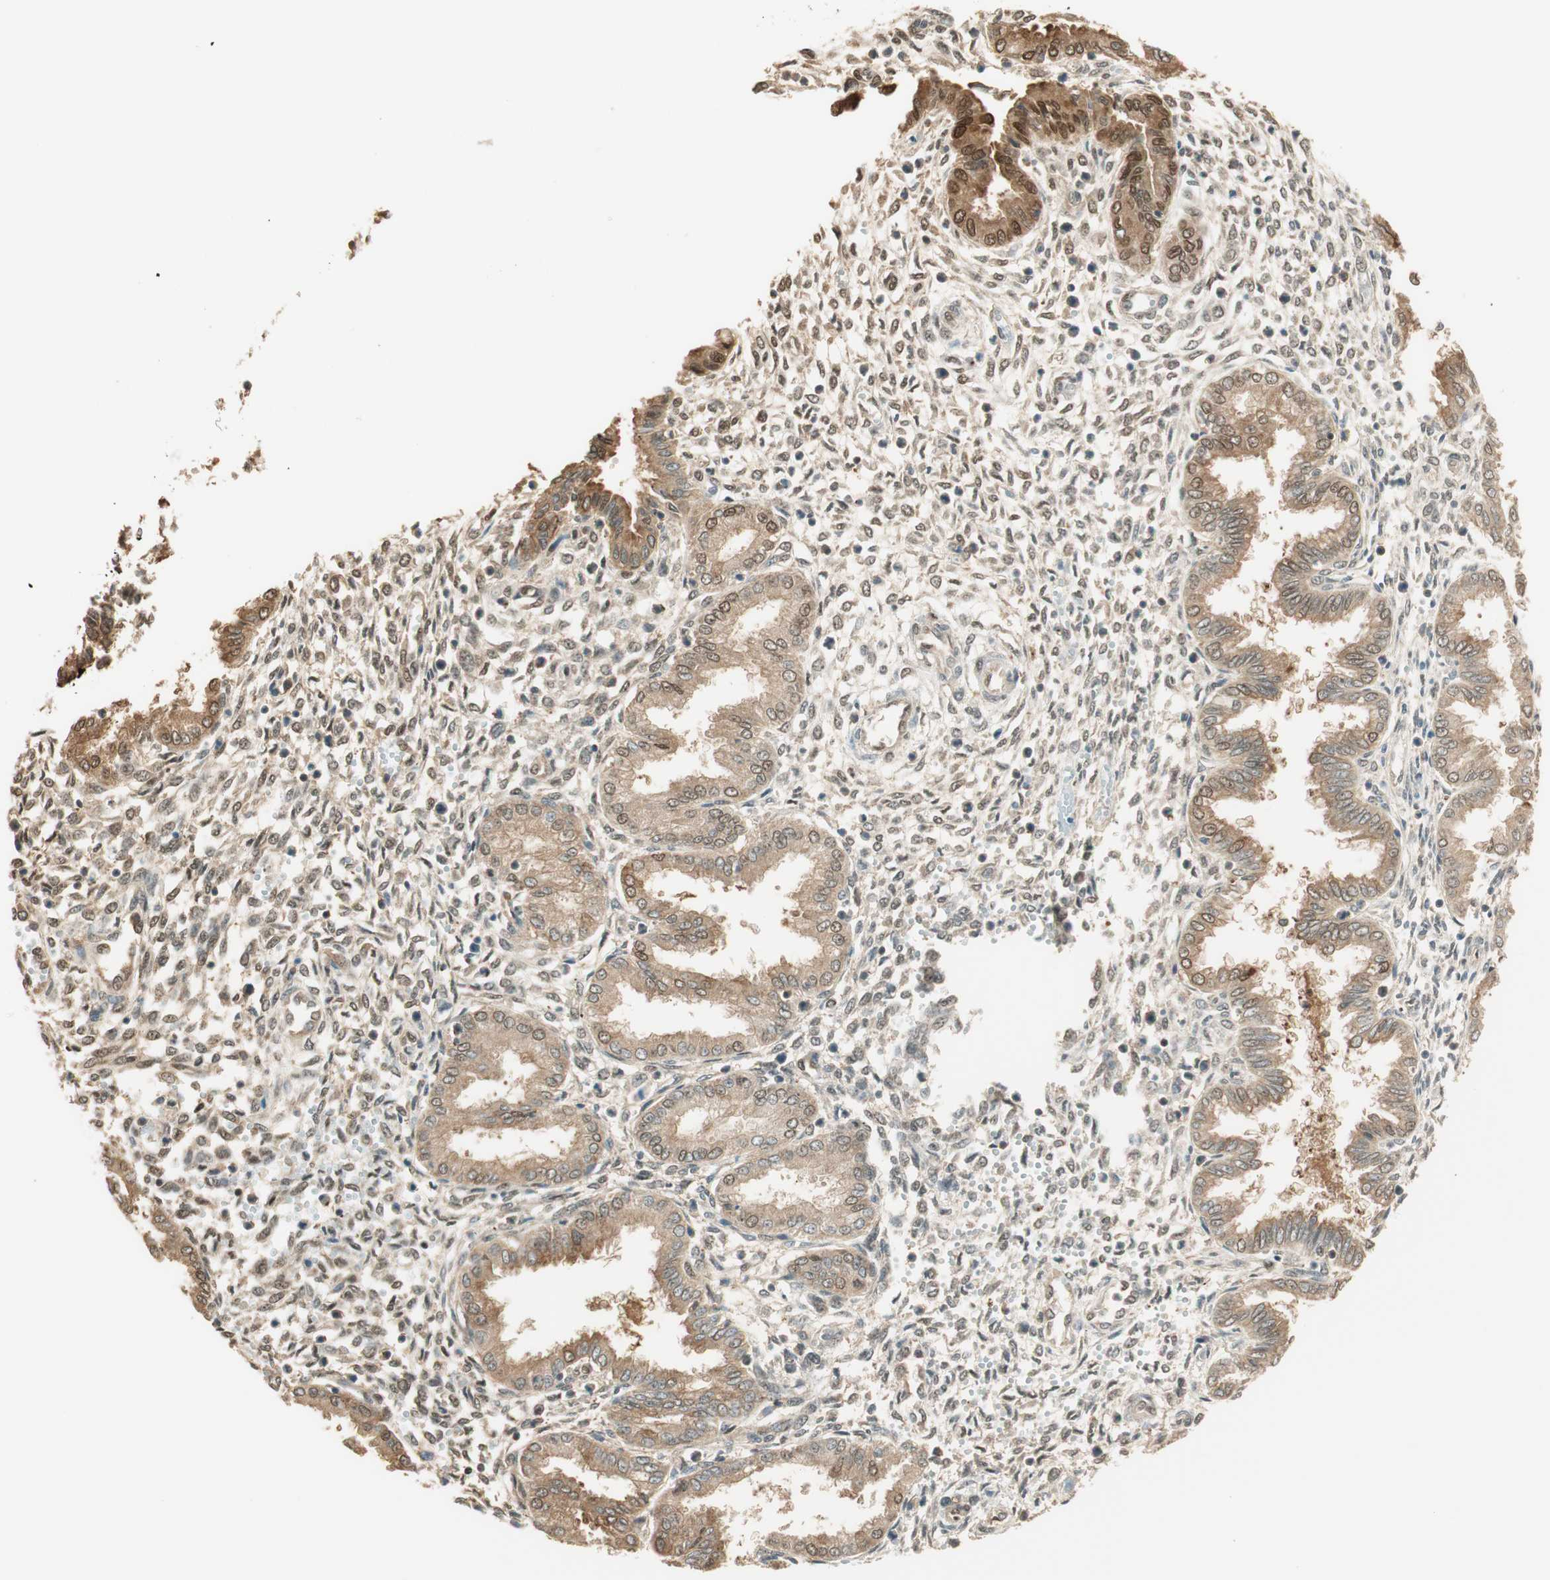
{"staining": {"intensity": "moderate", "quantity": ">75%", "location": "cytoplasmic/membranous,nuclear"}, "tissue": "endometrium", "cell_type": "Cells in endometrial stroma", "image_type": "normal", "snomed": [{"axis": "morphology", "description": "Normal tissue, NOS"}, {"axis": "topography", "description": "Endometrium"}], "caption": "This micrograph reveals immunohistochemistry (IHC) staining of benign endometrium, with medium moderate cytoplasmic/membranous,nuclear positivity in about >75% of cells in endometrial stroma.", "gene": "ENSG00000268870", "patient": {"sex": "female", "age": 33}}